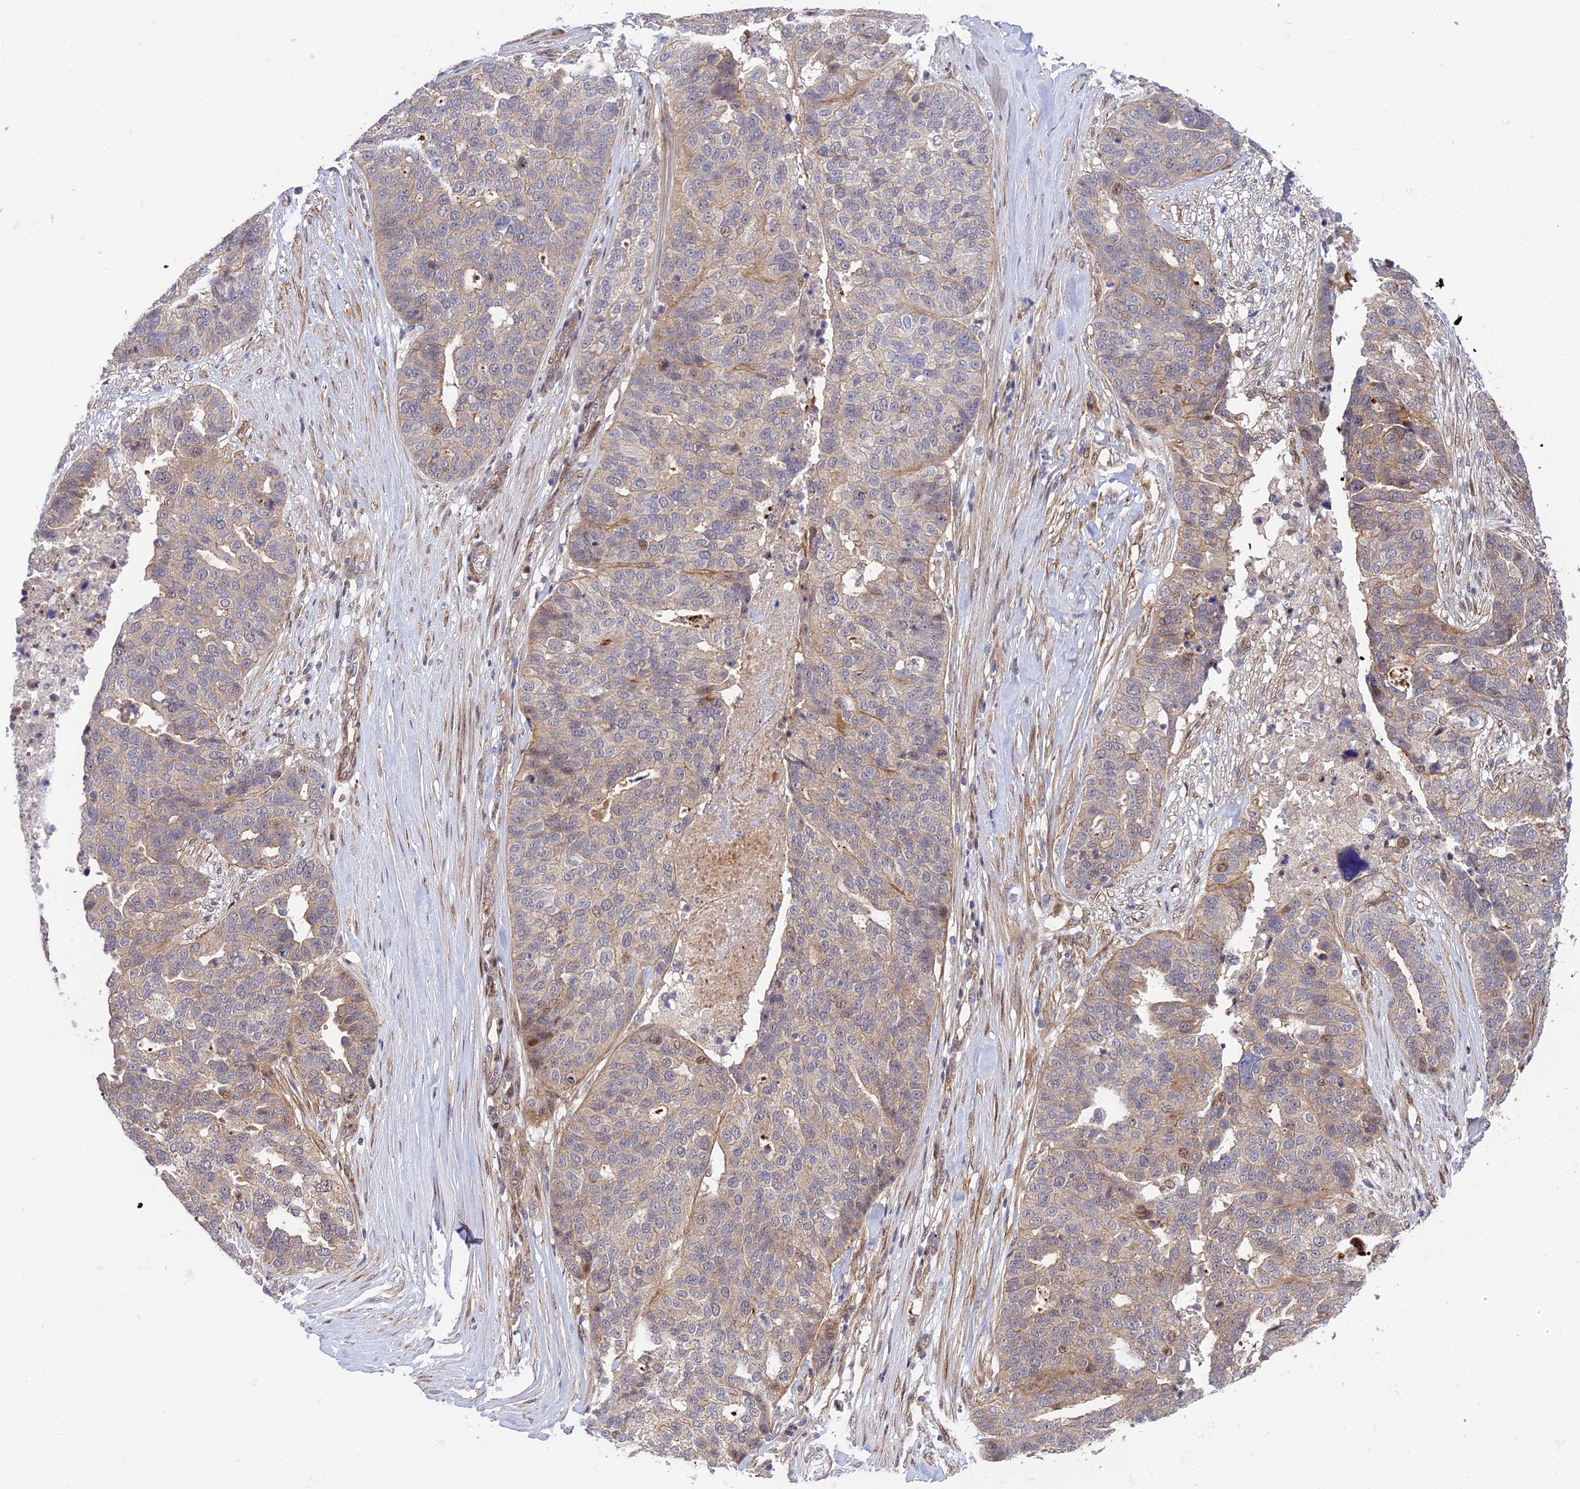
{"staining": {"intensity": "weak", "quantity": "<25%", "location": "cytoplasmic/membranous"}, "tissue": "ovarian cancer", "cell_type": "Tumor cells", "image_type": "cancer", "snomed": [{"axis": "morphology", "description": "Cystadenocarcinoma, serous, NOS"}, {"axis": "topography", "description": "Ovary"}], "caption": "Histopathology image shows no significant protein staining in tumor cells of ovarian serous cystadenocarcinoma.", "gene": "ZNF584", "patient": {"sex": "female", "age": 59}}